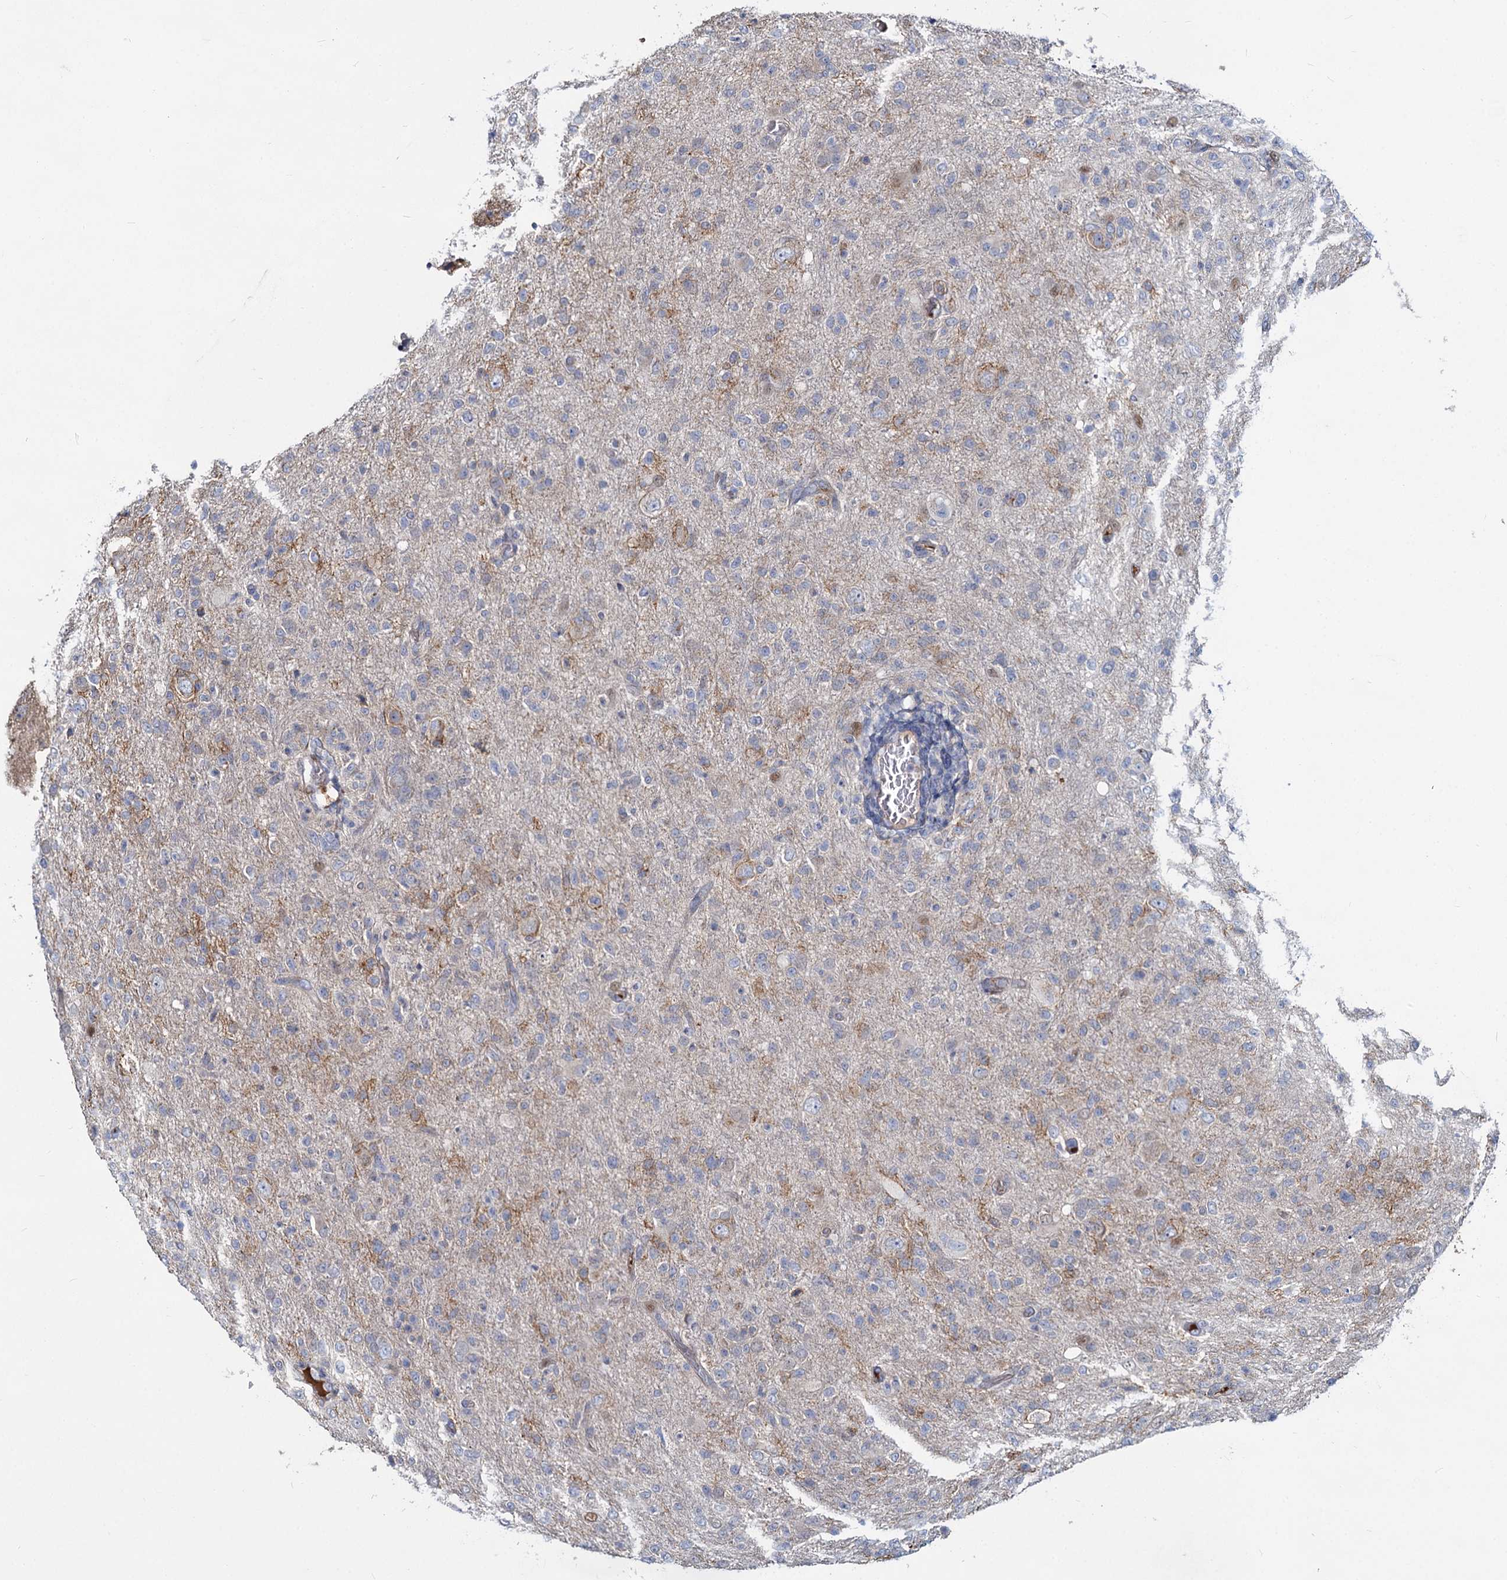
{"staining": {"intensity": "negative", "quantity": "none", "location": "none"}, "tissue": "glioma", "cell_type": "Tumor cells", "image_type": "cancer", "snomed": [{"axis": "morphology", "description": "Glioma, malignant, High grade"}, {"axis": "topography", "description": "Brain"}], "caption": "Immunohistochemical staining of glioma reveals no significant staining in tumor cells.", "gene": "DCUN1D2", "patient": {"sex": "female", "age": 57}}